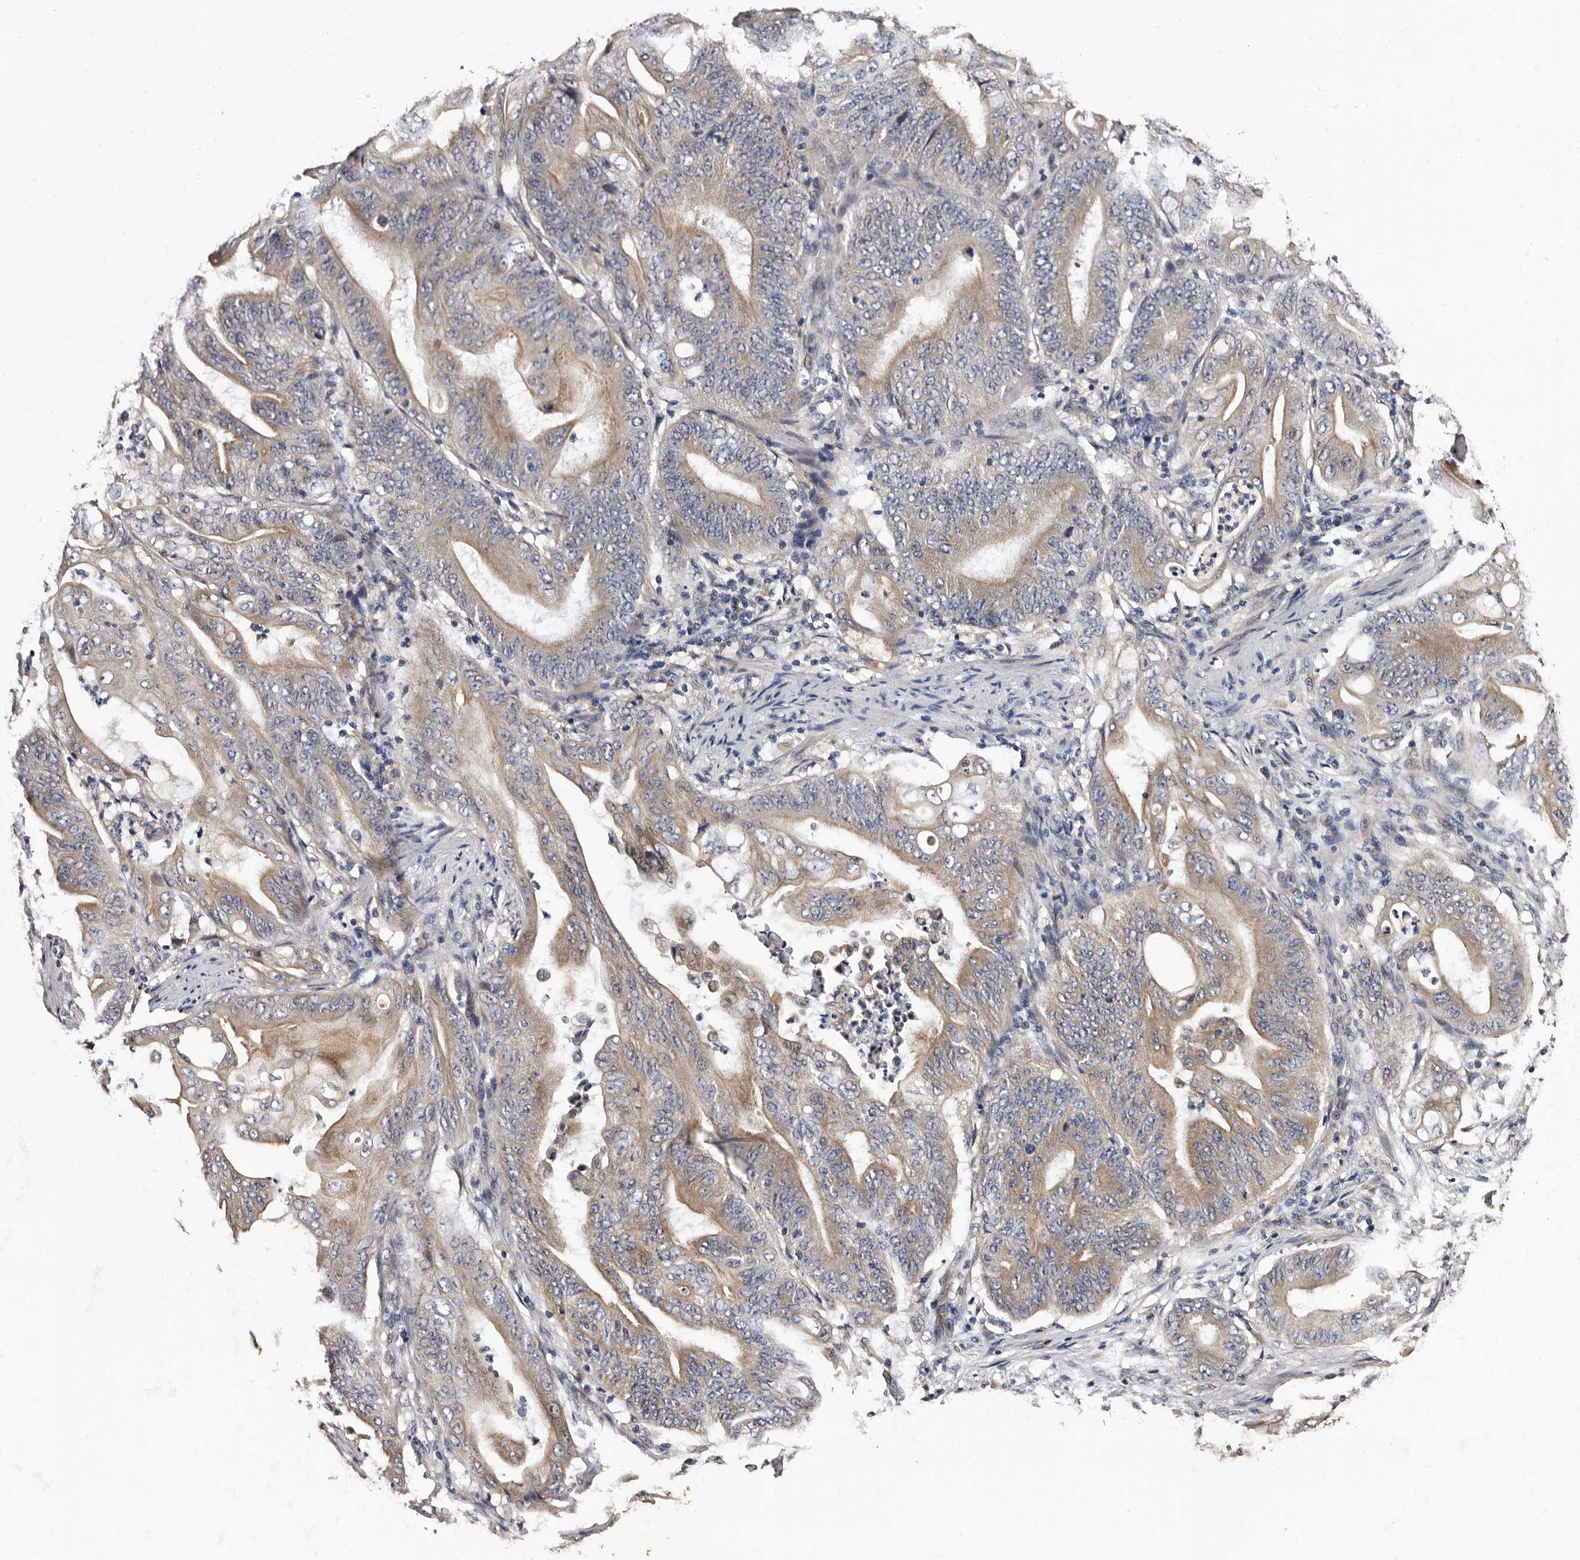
{"staining": {"intensity": "weak", "quantity": "25%-75%", "location": "cytoplasmic/membranous"}, "tissue": "stomach cancer", "cell_type": "Tumor cells", "image_type": "cancer", "snomed": [{"axis": "morphology", "description": "Adenocarcinoma, NOS"}, {"axis": "topography", "description": "Stomach"}], "caption": "Weak cytoplasmic/membranous staining for a protein is seen in approximately 25%-75% of tumor cells of stomach cancer (adenocarcinoma) using immunohistochemistry.", "gene": "ADCK5", "patient": {"sex": "female", "age": 73}}